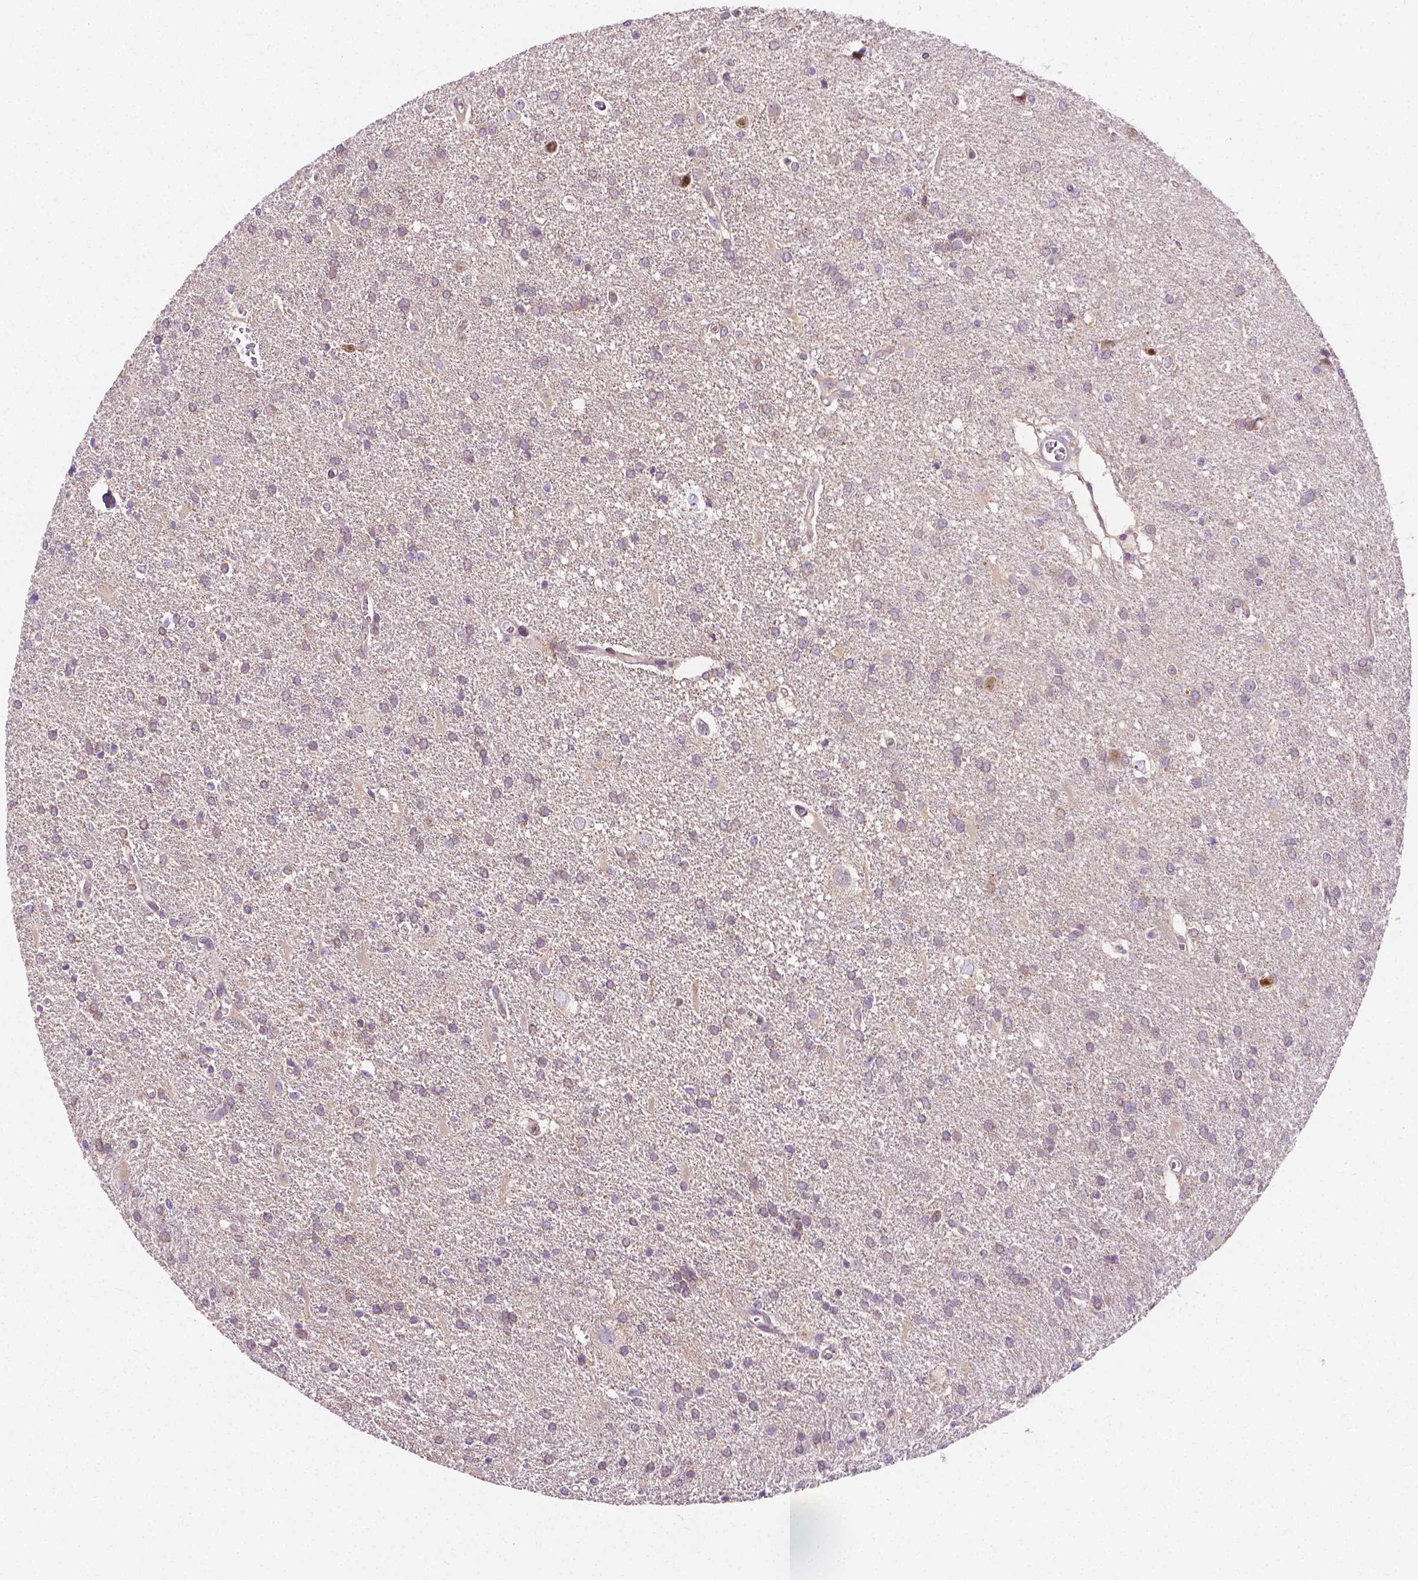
{"staining": {"intensity": "negative", "quantity": "none", "location": "none"}, "tissue": "glioma", "cell_type": "Tumor cells", "image_type": "cancer", "snomed": [{"axis": "morphology", "description": "Glioma, malignant, Low grade"}, {"axis": "topography", "description": "Brain"}], "caption": "DAB (3,3'-diaminobenzidine) immunohistochemical staining of human malignant low-grade glioma shows no significant expression in tumor cells.", "gene": "ZNRD2", "patient": {"sex": "male", "age": 66}}